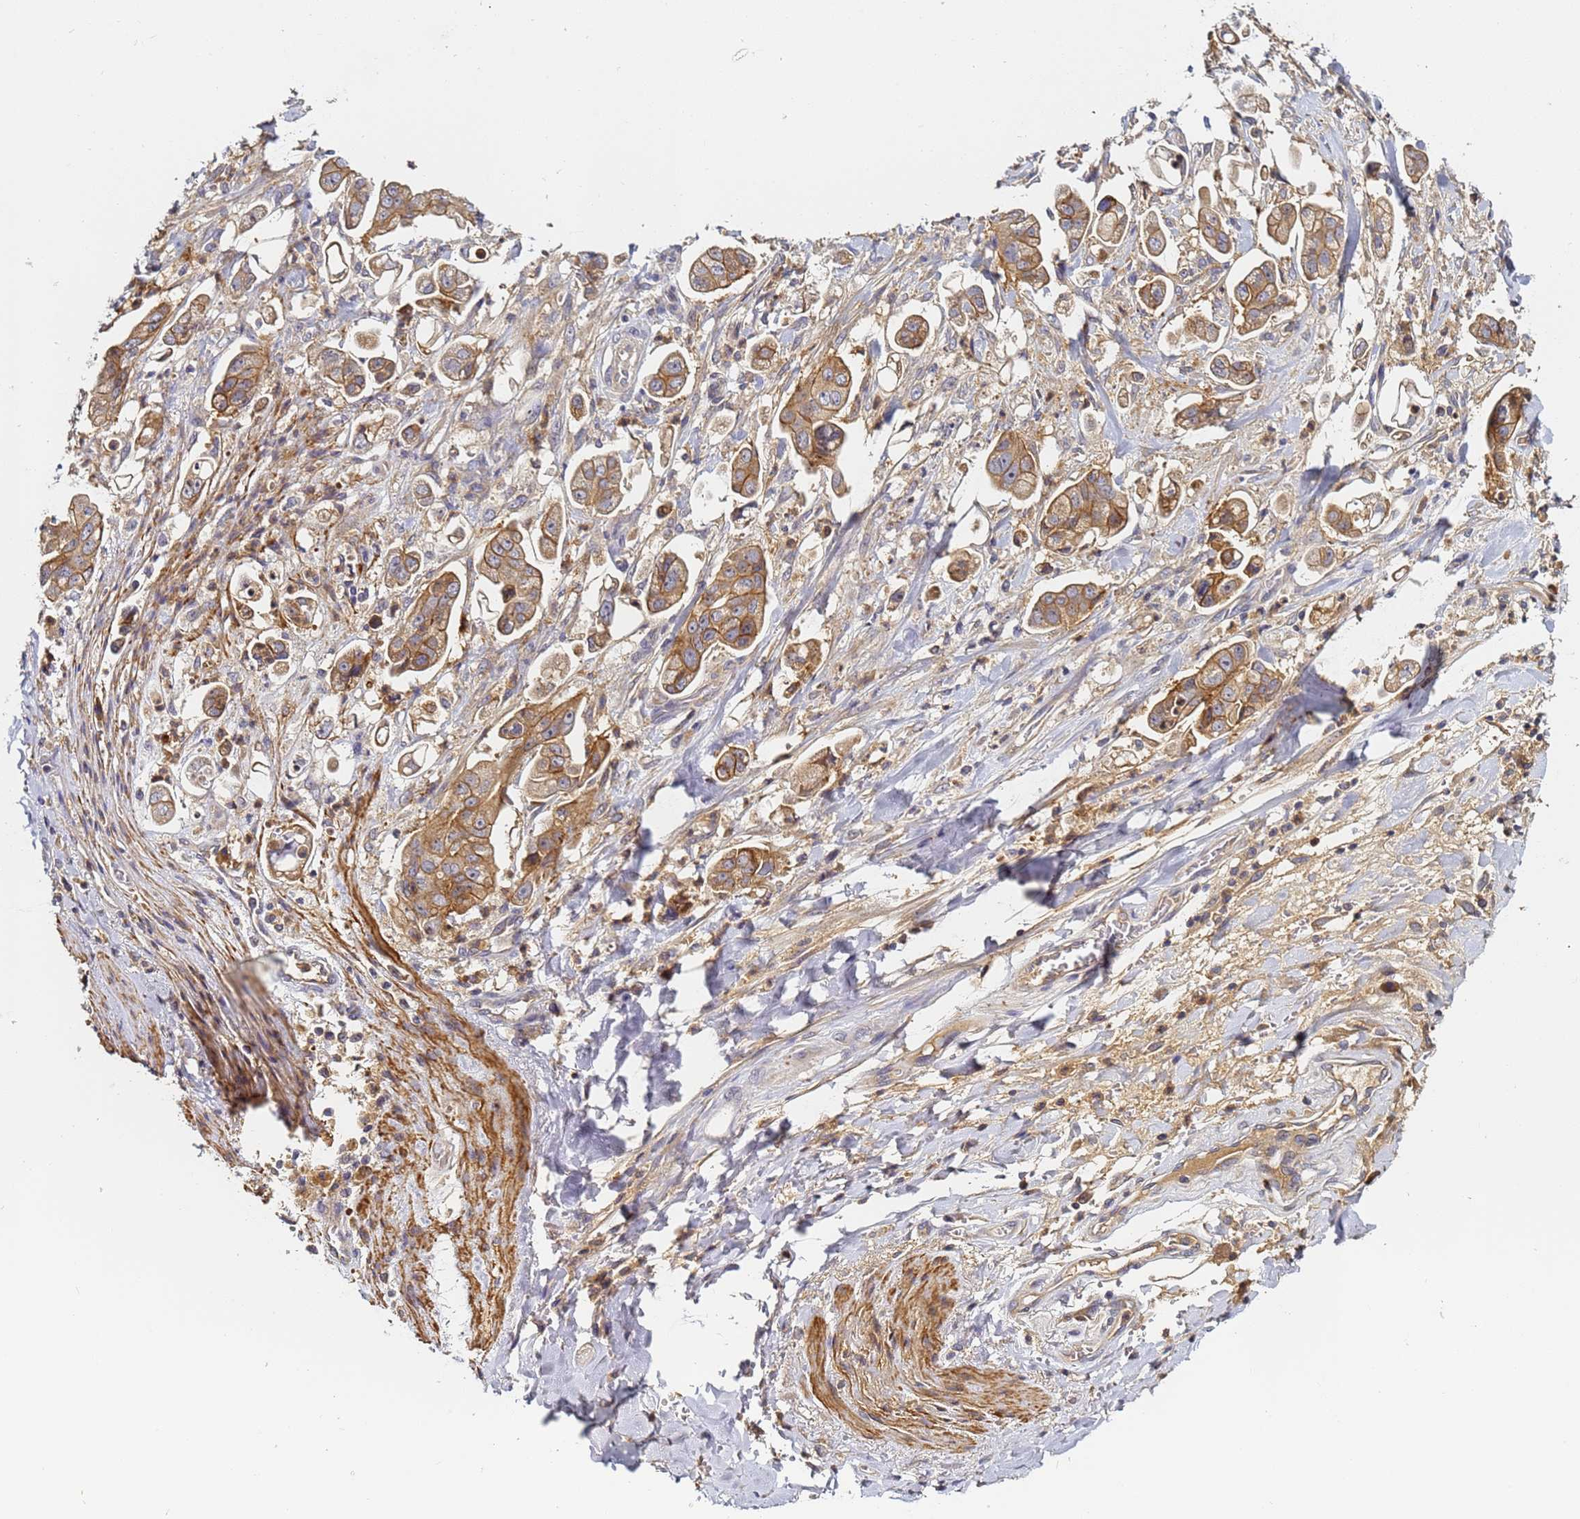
{"staining": {"intensity": "moderate", "quantity": ">75%", "location": "cytoplasmic/membranous"}, "tissue": "stomach cancer", "cell_type": "Tumor cells", "image_type": "cancer", "snomed": [{"axis": "morphology", "description": "Adenocarcinoma, NOS"}, {"axis": "topography", "description": "Stomach"}], "caption": "Immunohistochemistry image of human adenocarcinoma (stomach) stained for a protein (brown), which reveals medium levels of moderate cytoplasmic/membranous staining in about >75% of tumor cells.", "gene": "LRRC69", "patient": {"sex": "male", "age": 62}}